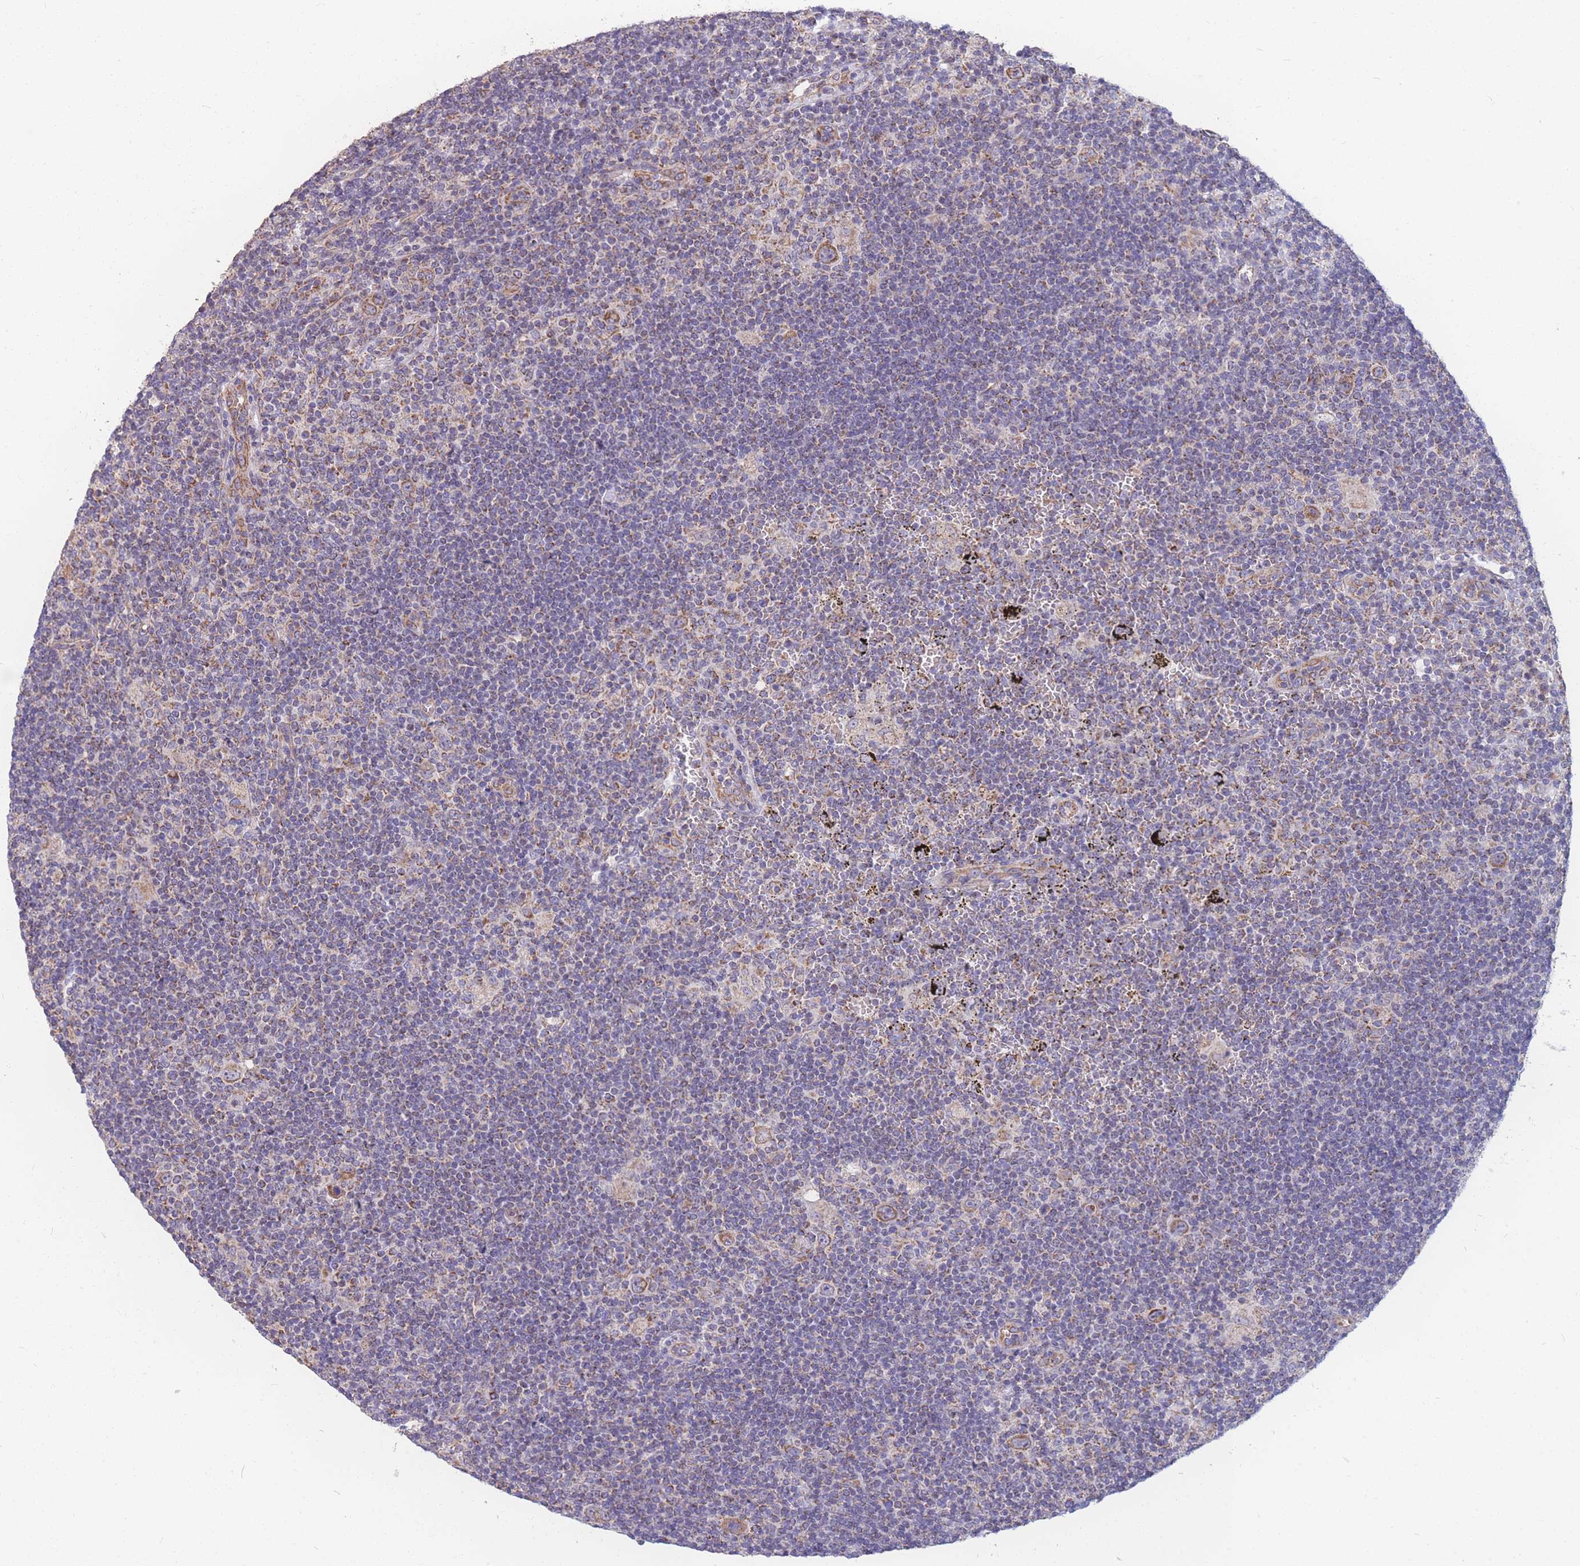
{"staining": {"intensity": "moderate", "quantity": ">75%", "location": "cytoplasmic/membranous"}, "tissue": "lymphoma", "cell_type": "Tumor cells", "image_type": "cancer", "snomed": [{"axis": "morphology", "description": "Hodgkin's disease, NOS"}, {"axis": "topography", "description": "Lymph node"}], "caption": "A photomicrograph of lymphoma stained for a protein exhibits moderate cytoplasmic/membranous brown staining in tumor cells. (DAB IHC, brown staining for protein, blue staining for nuclei).", "gene": "MRPS9", "patient": {"sex": "female", "age": 57}}